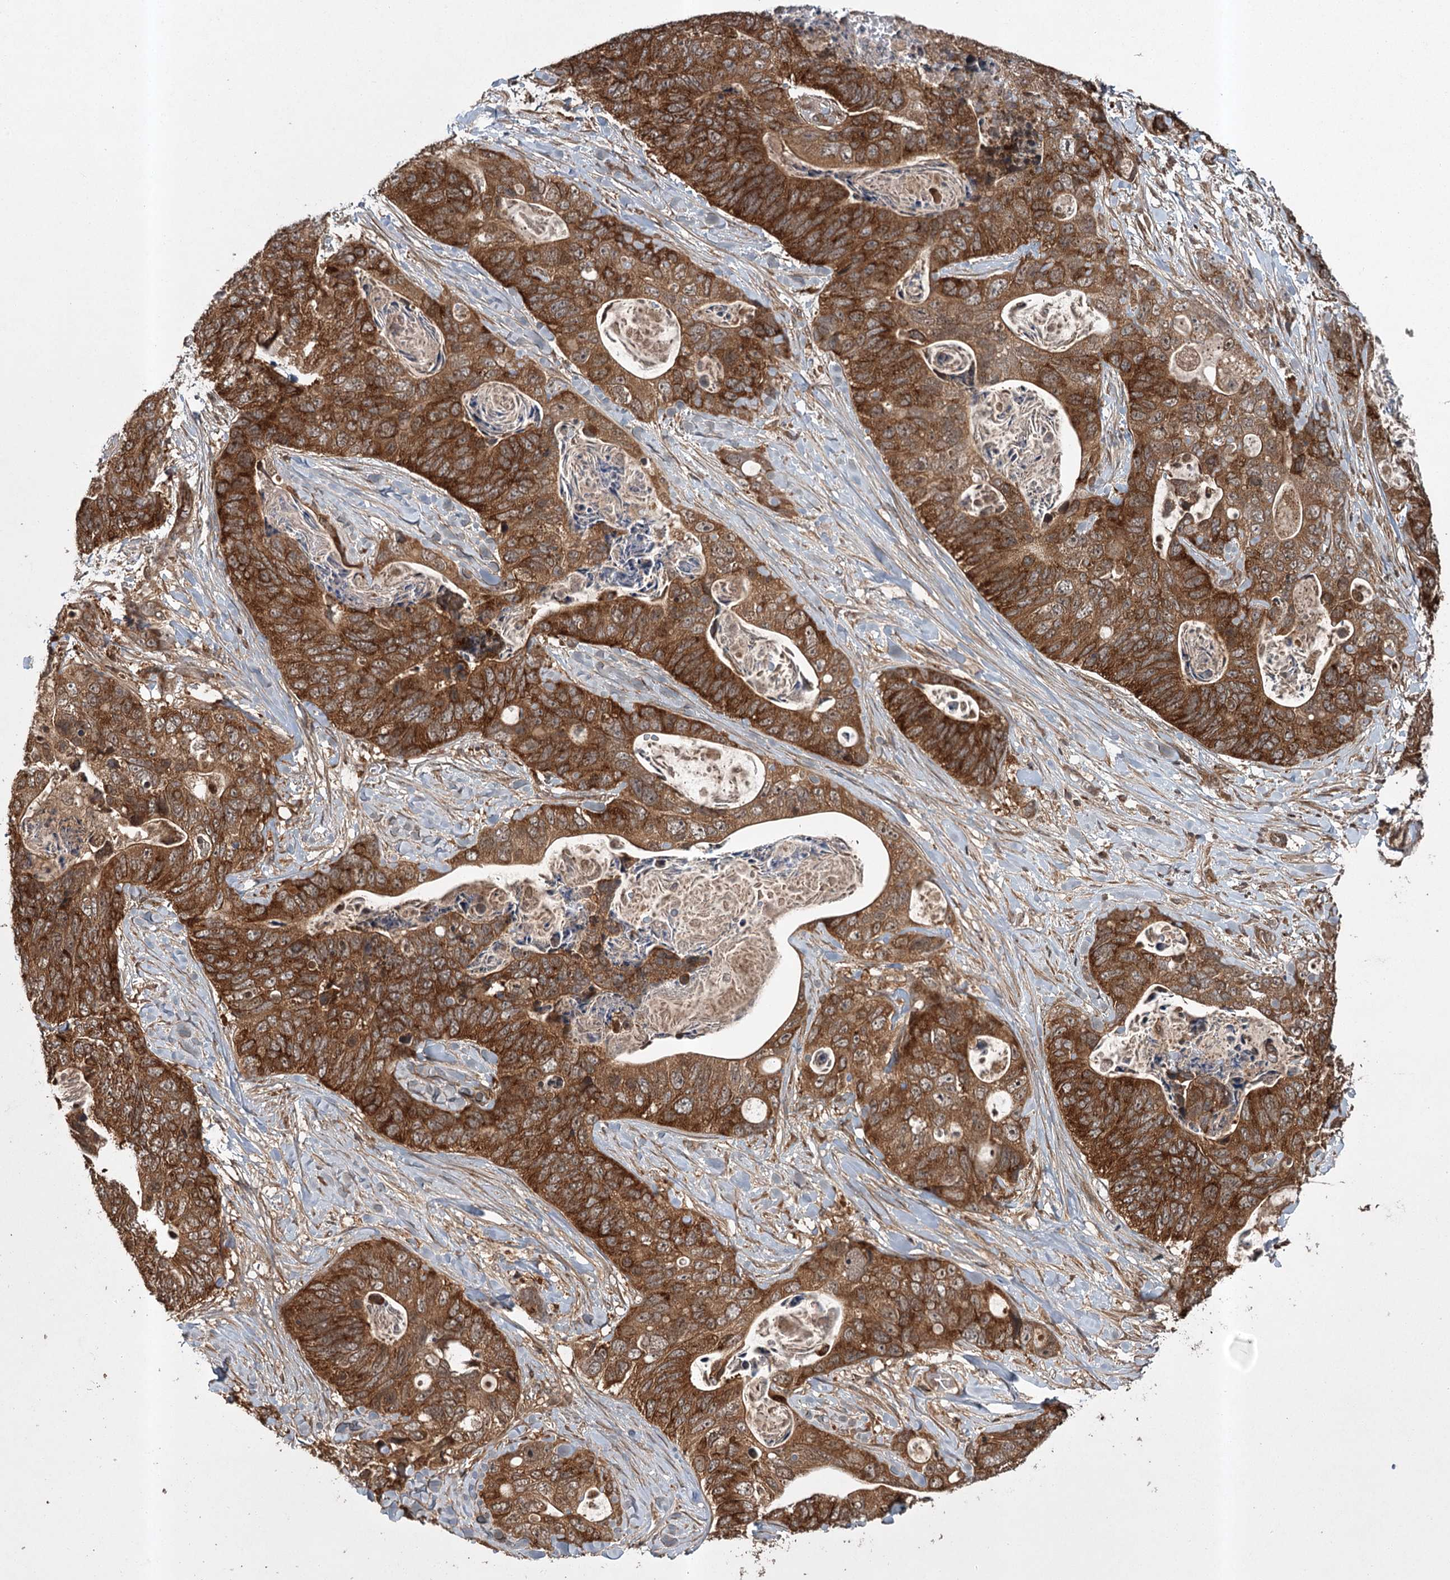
{"staining": {"intensity": "strong", "quantity": ">75%", "location": "cytoplasmic/membranous"}, "tissue": "stomach cancer", "cell_type": "Tumor cells", "image_type": "cancer", "snomed": [{"axis": "morphology", "description": "Adenocarcinoma, NOS"}, {"axis": "topography", "description": "Stomach"}], "caption": "Adenocarcinoma (stomach) stained for a protein exhibits strong cytoplasmic/membranous positivity in tumor cells.", "gene": "RPAP3", "patient": {"sex": "female", "age": 89}}